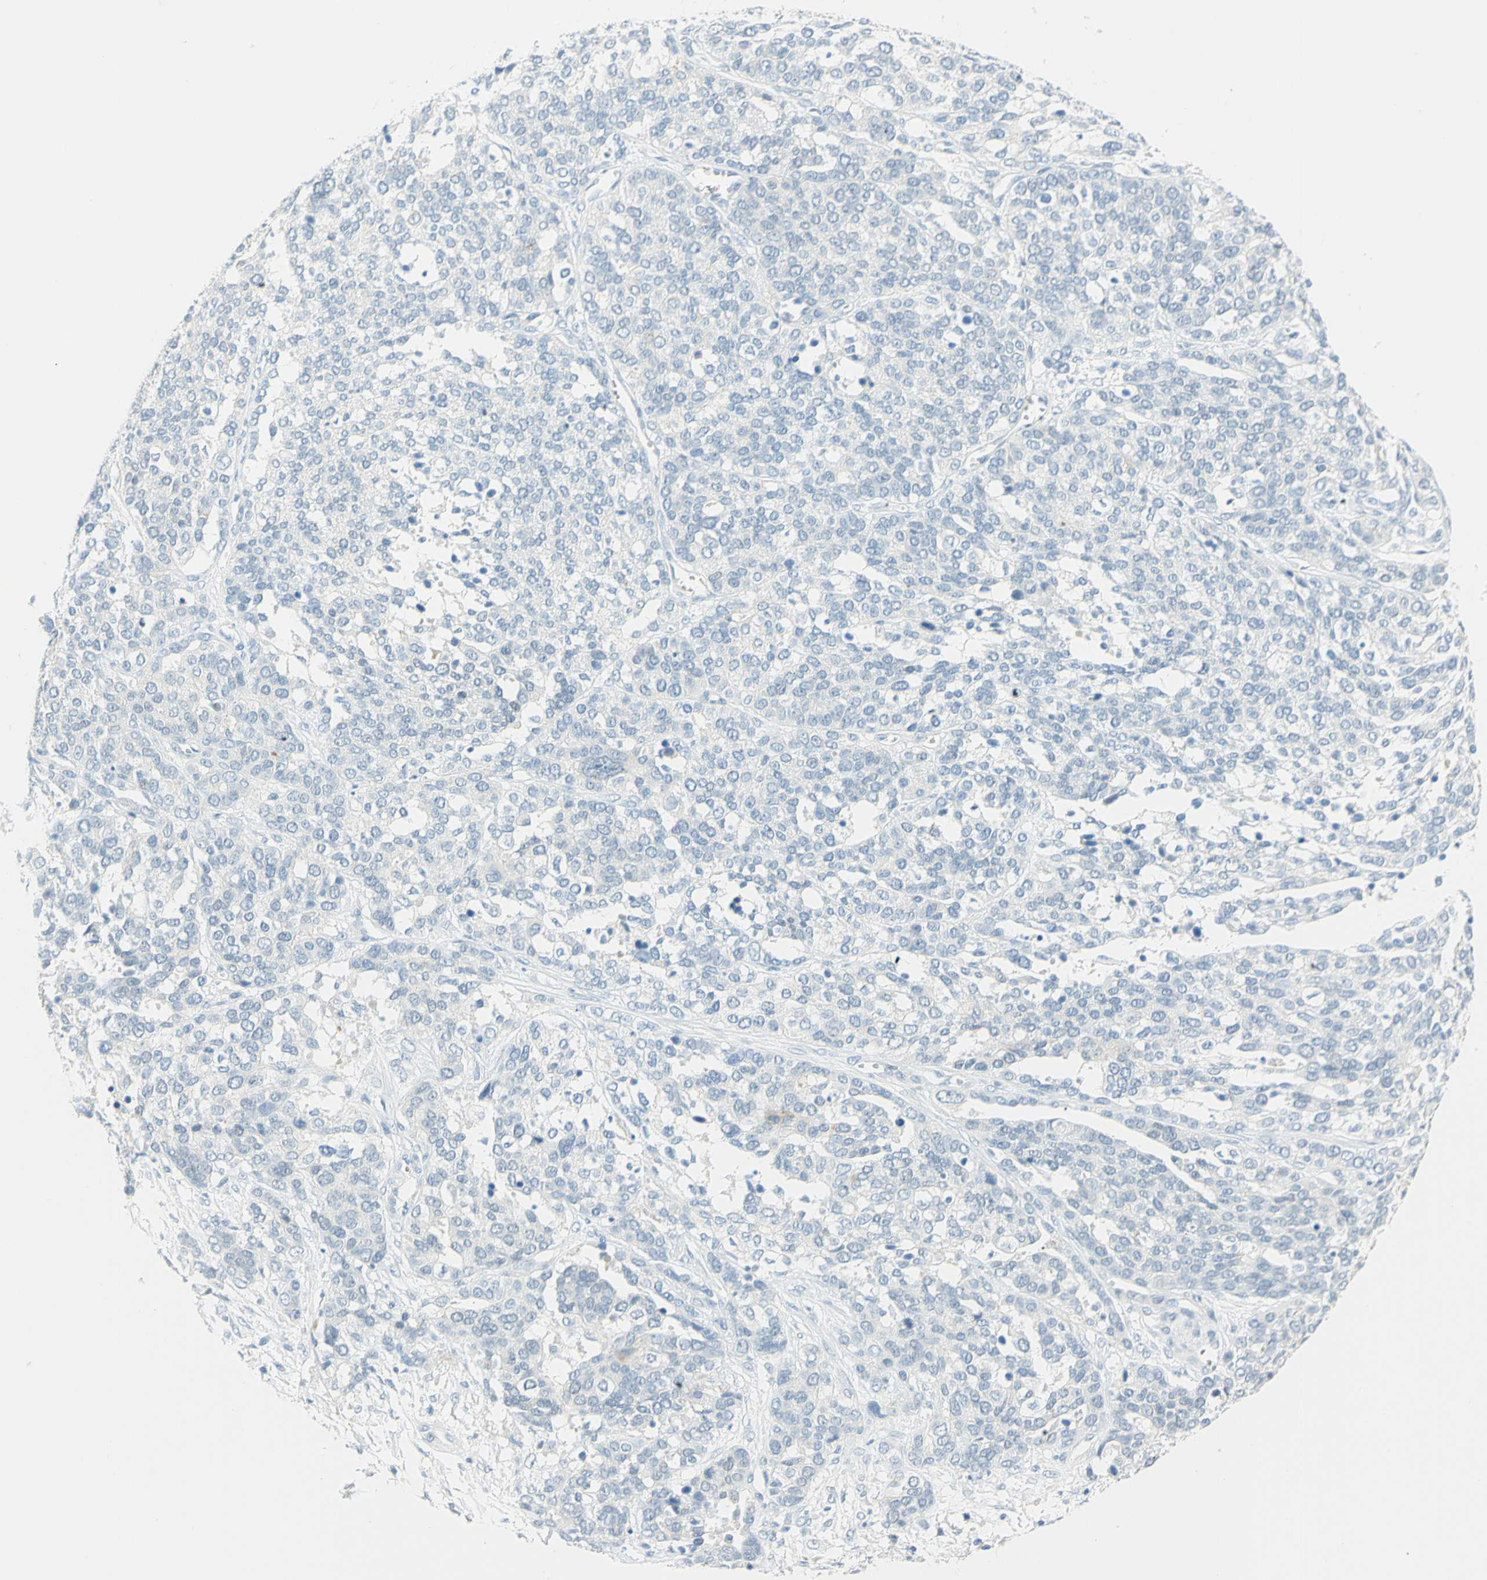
{"staining": {"intensity": "negative", "quantity": "none", "location": "none"}, "tissue": "ovarian cancer", "cell_type": "Tumor cells", "image_type": "cancer", "snomed": [{"axis": "morphology", "description": "Cystadenocarcinoma, serous, NOS"}, {"axis": "topography", "description": "Ovary"}], "caption": "This is an immunohistochemistry (IHC) photomicrograph of serous cystadenocarcinoma (ovarian). There is no positivity in tumor cells.", "gene": "TMEM132D", "patient": {"sex": "female", "age": 44}}